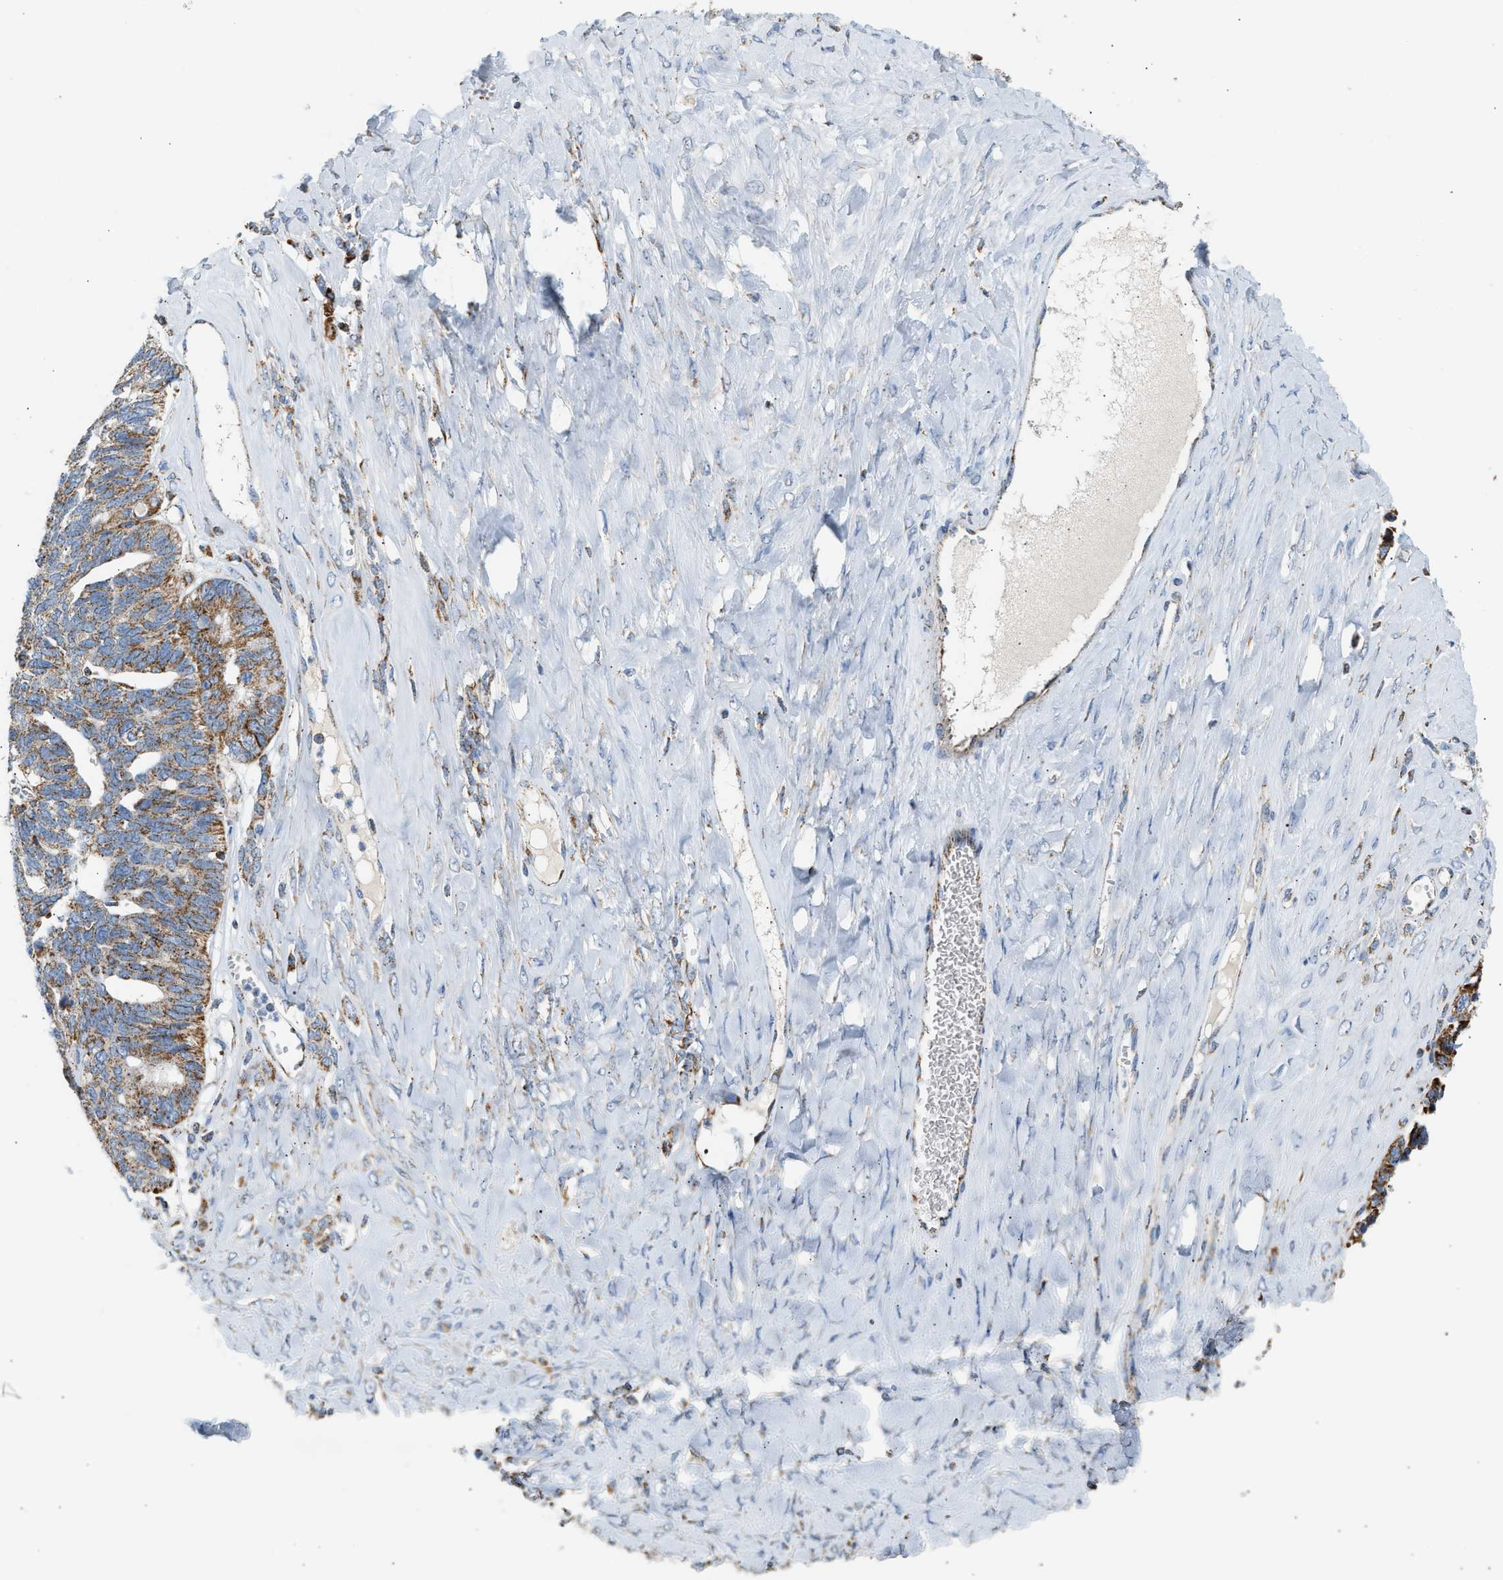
{"staining": {"intensity": "moderate", "quantity": ">75%", "location": "cytoplasmic/membranous"}, "tissue": "ovarian cancer", "cell_type": "Tumor cells", "image_type": "cancer", "snomed": [{"axis": "morphology", "description": "Cystadenocarcinoma, serous, NOS"}, {"axis": "topography", "description": "Ovary"}], "caption": "IHC (DAB (3,3'-diaminobenzidine)) staining of serous cystadenocarcinoma (ovarian) shows moderate cytoplasmic/membranous protein positivity in about >75% of tumor cells.", "gene": "OGDH", "patient": {"sex": "female", "age": 79}}